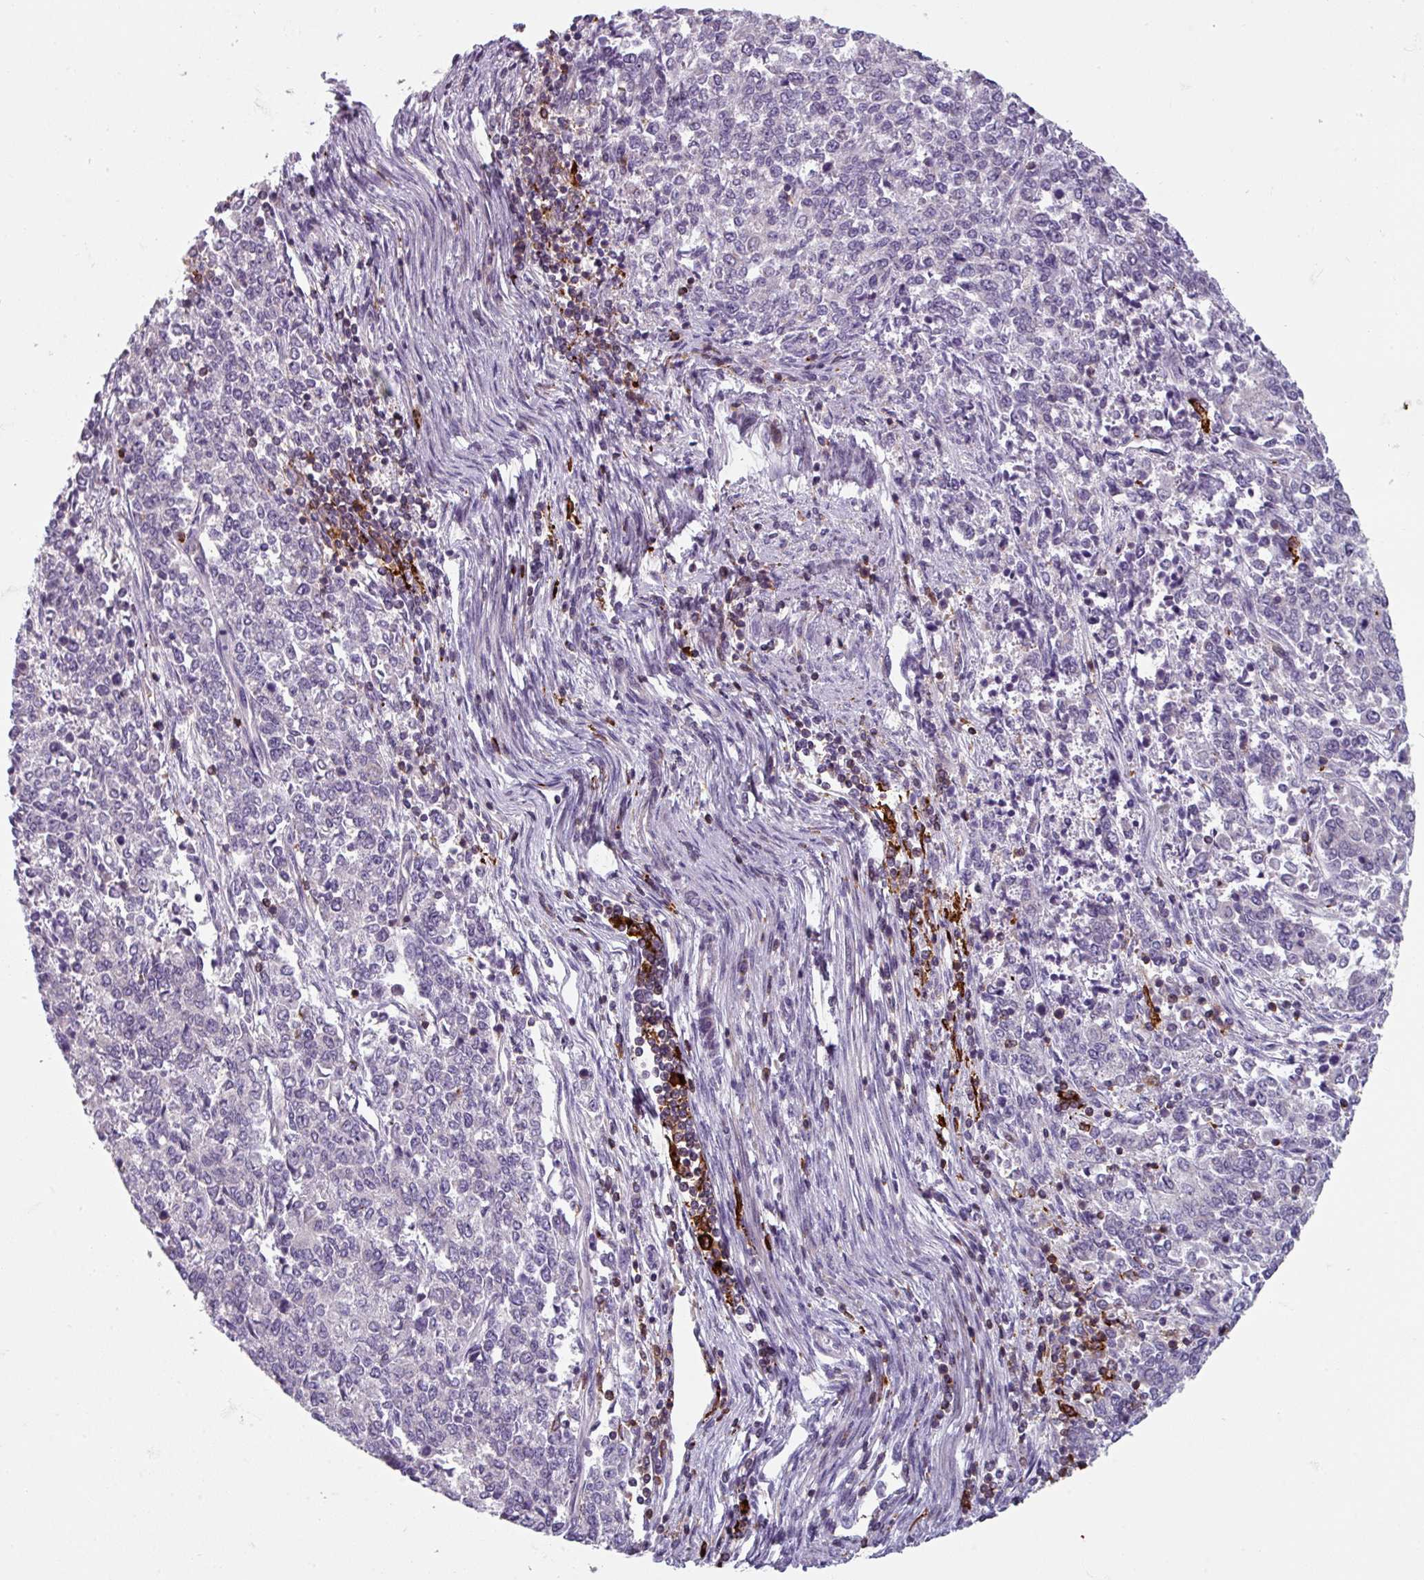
{"staining": {"intensity": "negative", "quantity": "none", "location": "none"}, "tissue": "endometrial cancer", "cell_type": "Tumor cells", "image_type": "cancer", "snomed": [{"axis": "morphology", "description": "Adenocarcinoma, NOS"}, {"axis": "topography", "description": "Endometrium"}], "caption": "IHC of human endometrial cancer (adenocarcinoma) reveals no positivity in tumor cells.", "gene": "NEDD9", "patient": {"sex": "female", "age": 50}}